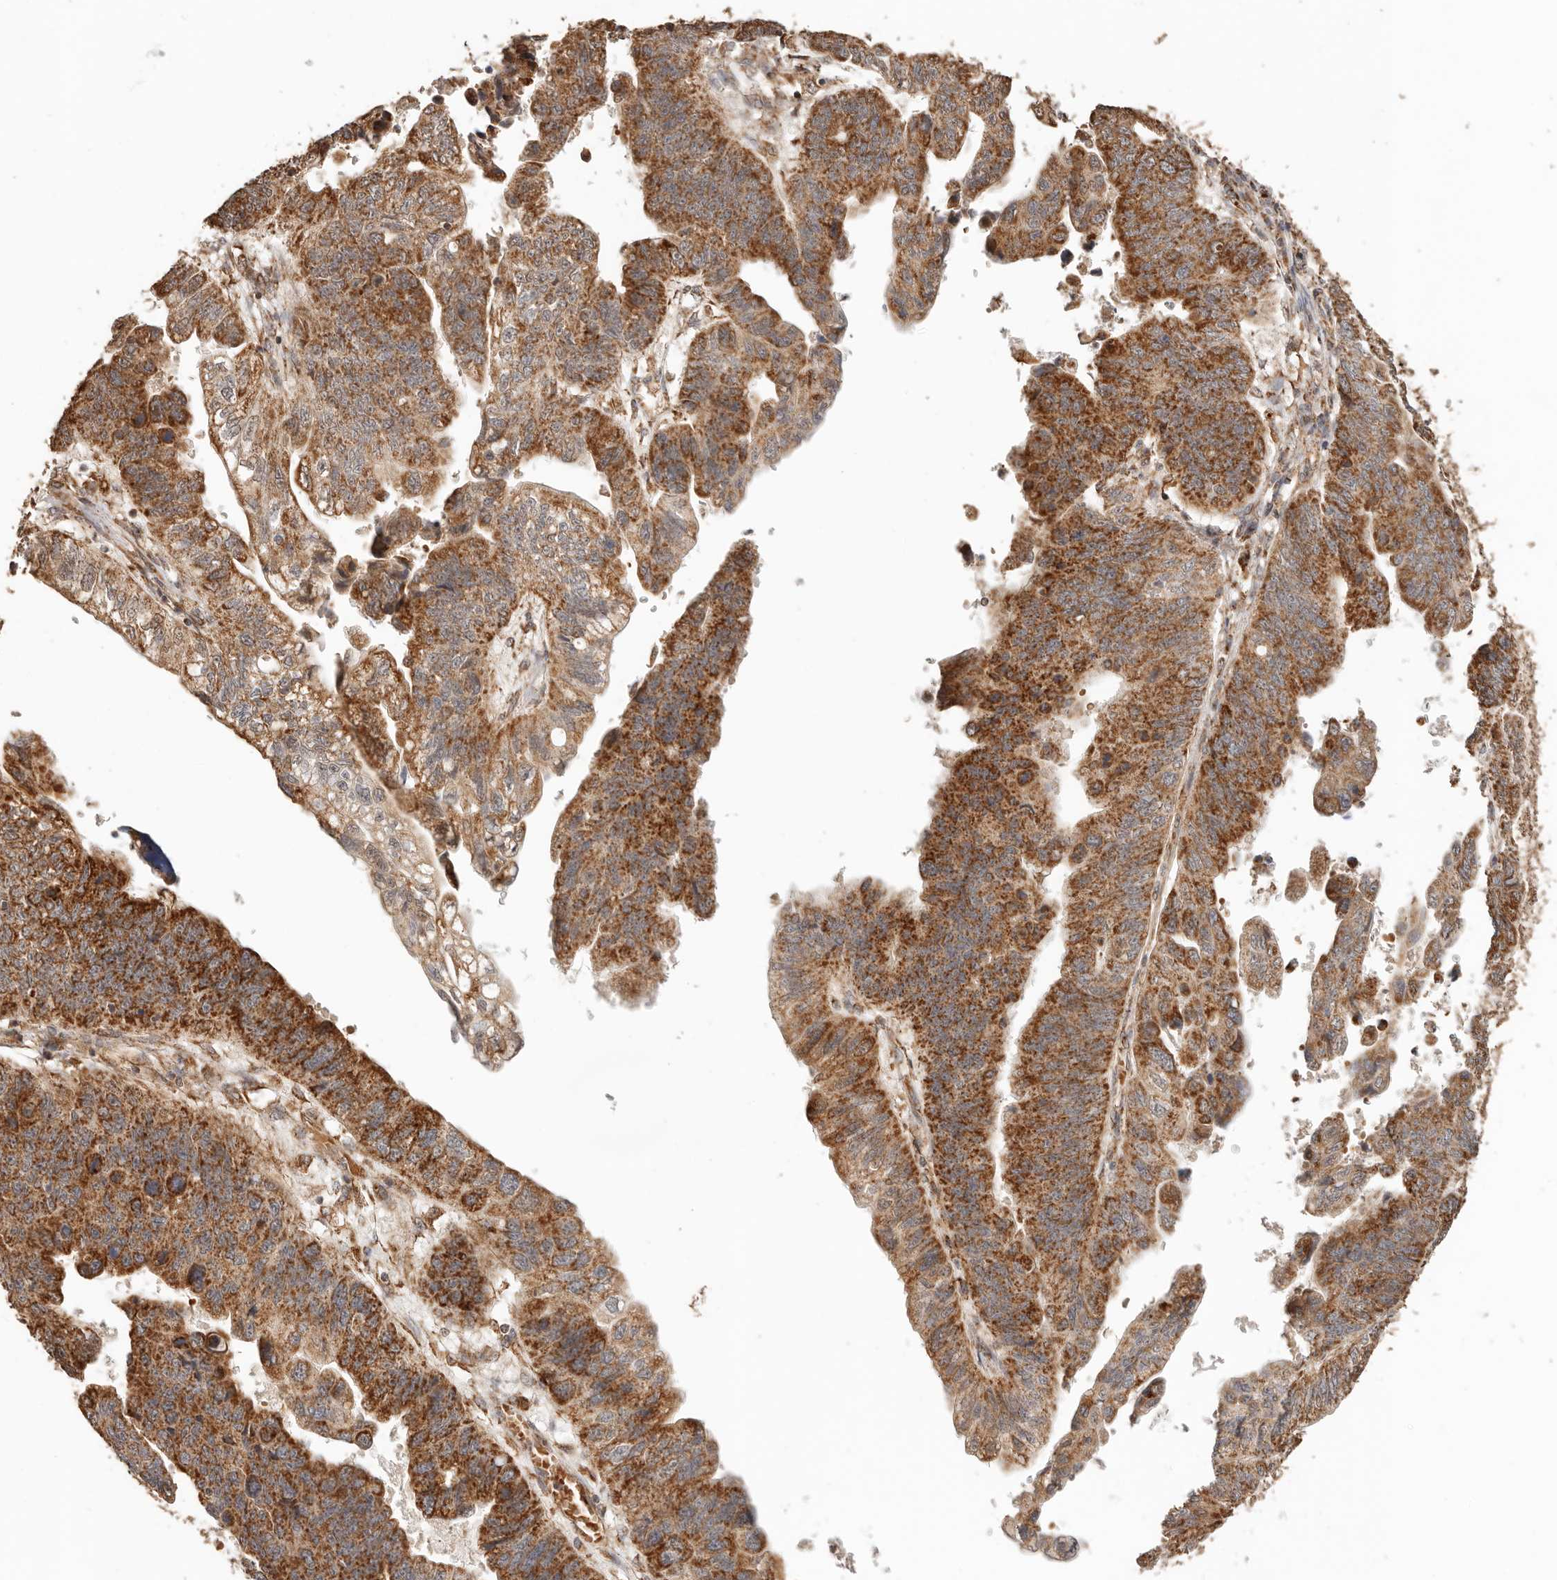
{"staining": {"intensity": "strong", "quantity": ">75%", "location": "cytoplasmic/membranous"}, "tissue": "stomach cancer", "cell_type": "Tumor cells", "image_type": "cancer", "snomed": [{"axis": "morphology", "description": "Adenocarcinoma, NOS"}, {"axis": "topography", "description": "Stomach"}], "caption": "Brown immunohistochemical staining in stomach cancer displays strong cytoplasmic/membranous expression in about >75% of tumor cells. (Stains: DAB (3,3'-diaminobenzidine) in brown, nuclei in blue, Microscopy: brightfield microscopy at high magnification).", "gene": "NDUFB11", "patient": {"sex": "male", "age": 59}}